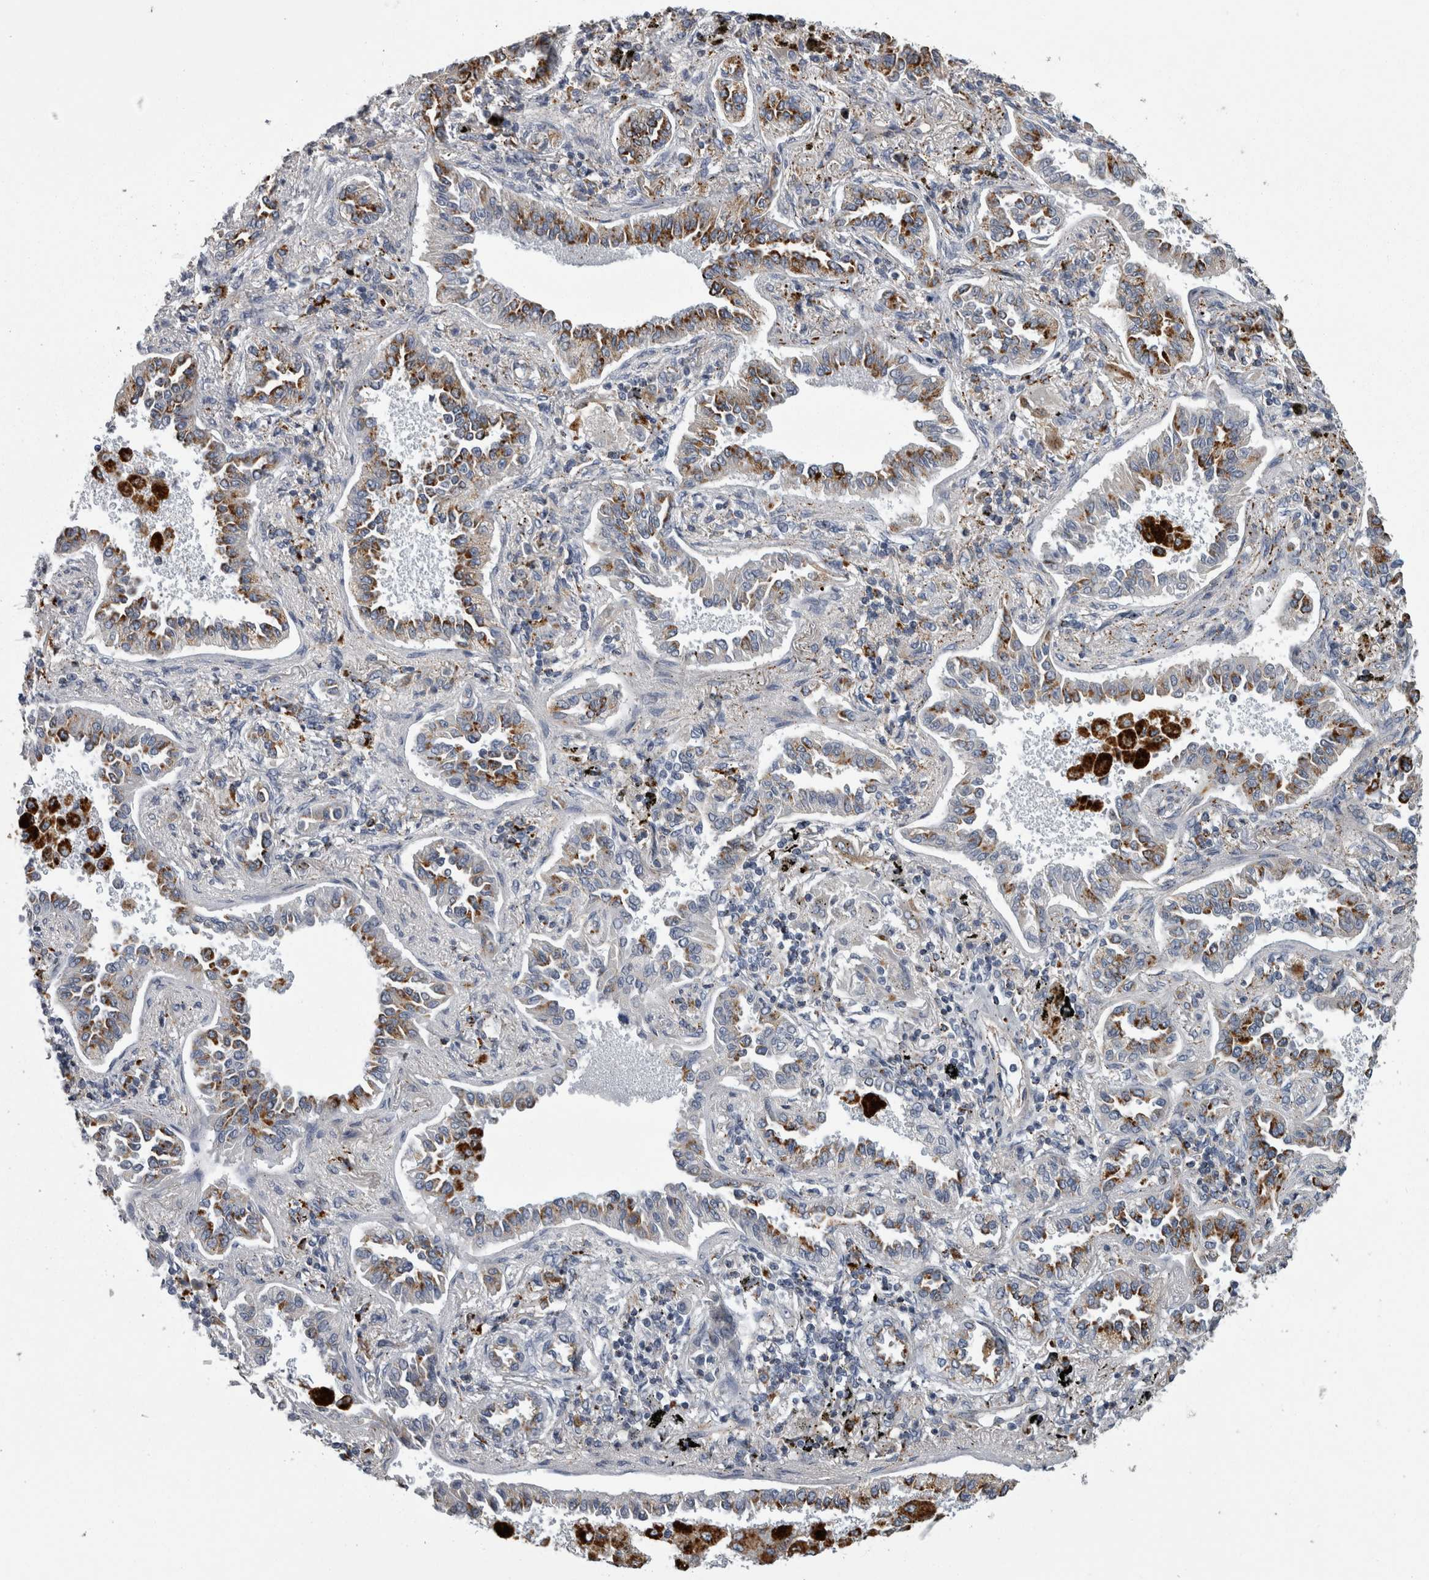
{"staining": {"intensity": "moderate", "quantity": ">75%", "location": "cytoplasmic/membranous"}, "tissue": "lung cancer", "cell_type": "Tumor cells", "image_type": "cancer", "snomed": [{"axis": "morphology", "description": "Normal tissue, NOS"}, {"axis": "morphology", "description": "Adenocarcinoma, NOS"}, {"axis": "topography", "description": "Lung"}], "caption": "About >75% of tumor cells in lung cancer (adenocarcinoma) show moderate cytoplasmic/membranous protein expression as visualized by brown immunohistochemical staining.", "gene": "DPP7", "patient": {"sex": "male", "age": 59}}